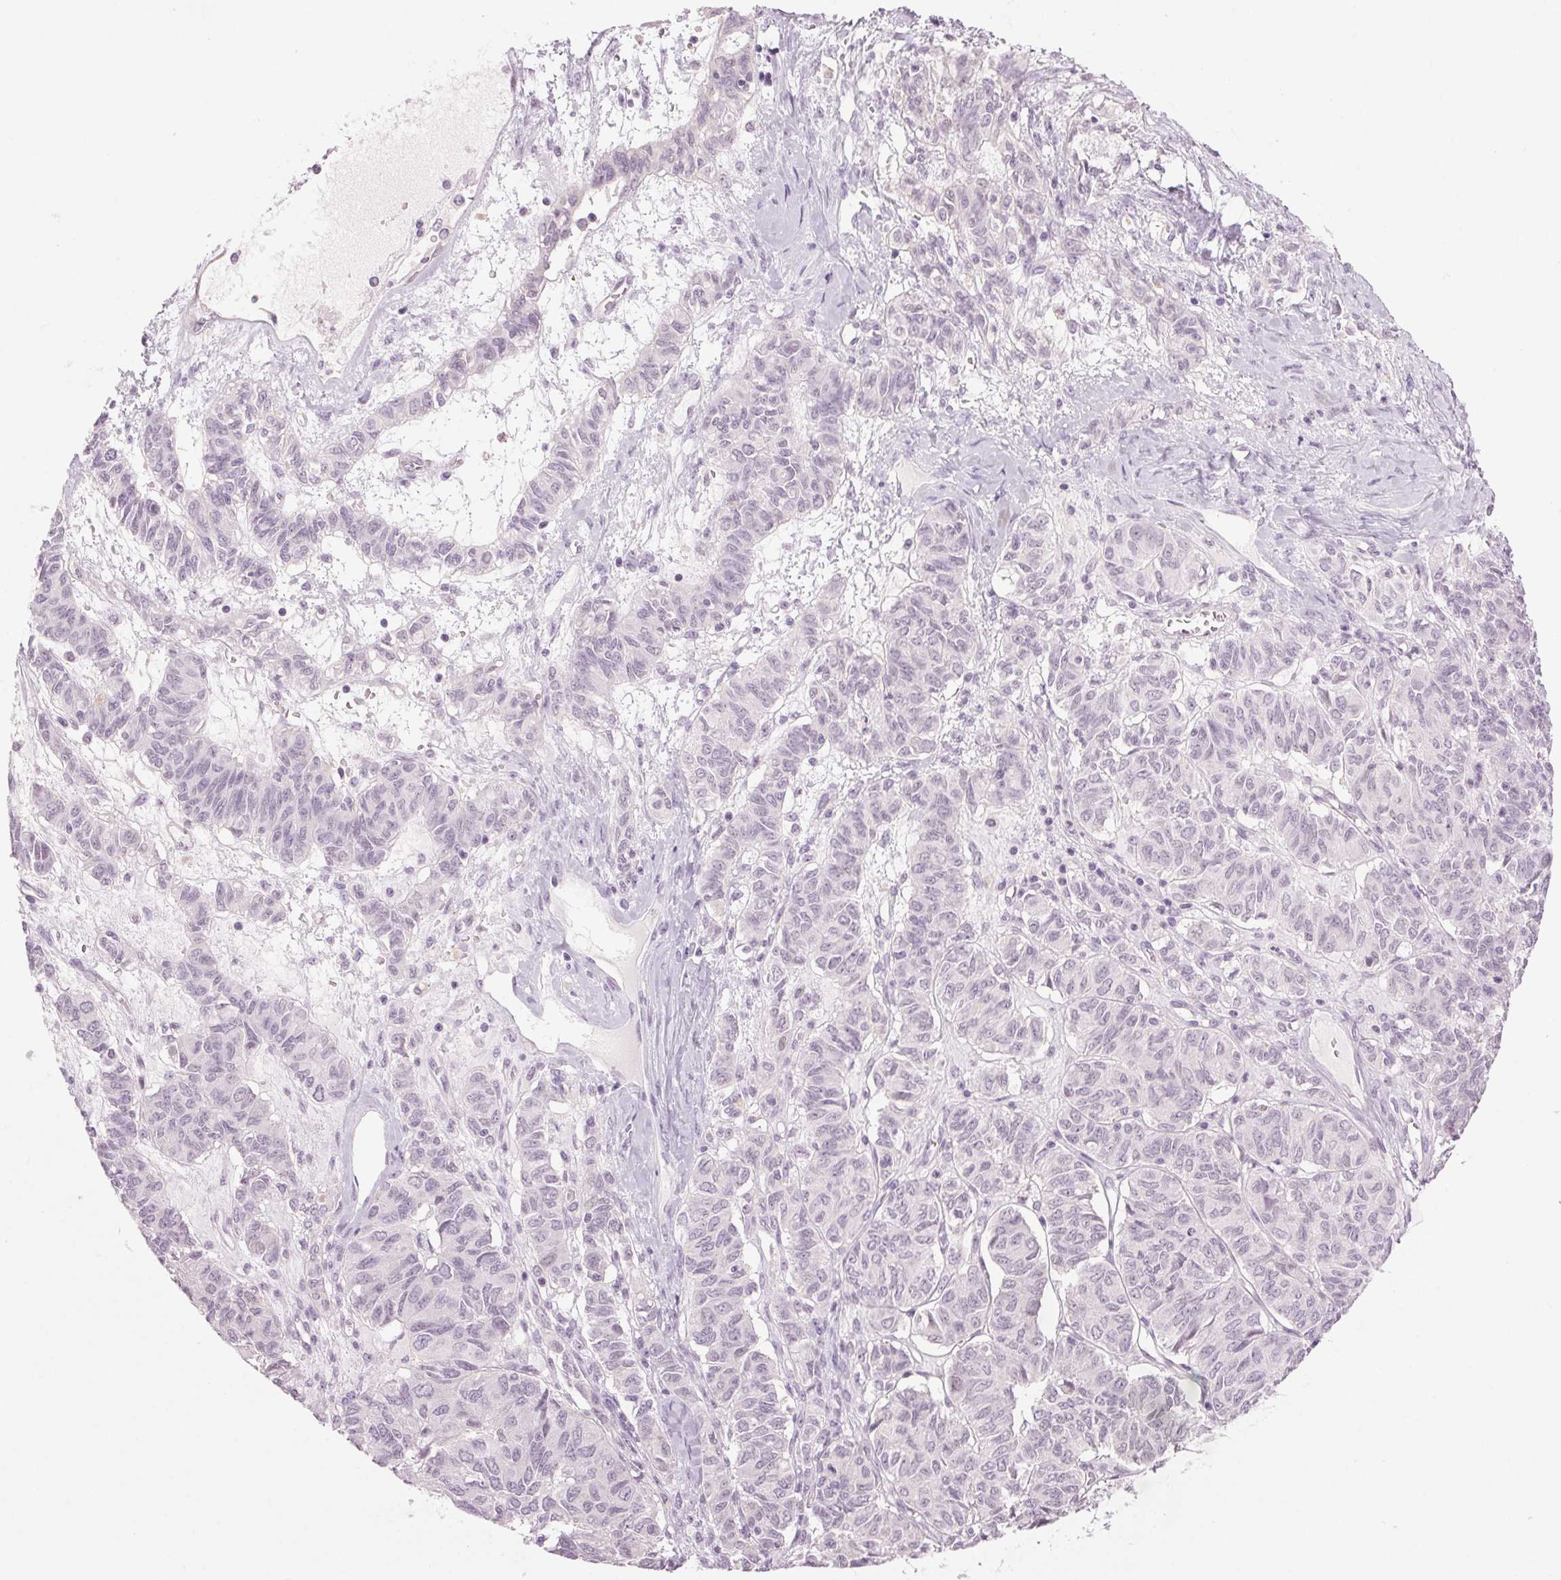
{"staining": {"intensity": "negative", "quantity": "none", "location": "none"}, "tissue": "ovarian cancer", "cell_type": "Tumor cells", "image_type": "cancer", "snomed": [{"axis": "morphology", "description": "Carcinoma, endometroid"}, {"axis": "topography", "description": "Ovary"}], "caption": "Tumor cells are negative for protein expression in human ovarian cancer (endometroid carcinoma). The staining is performed using DAB brown chromogen with nuclei counter-stained in using hematoxylin.", "gene": "MPO", "patient": {"sex": "female", "age": 80}}